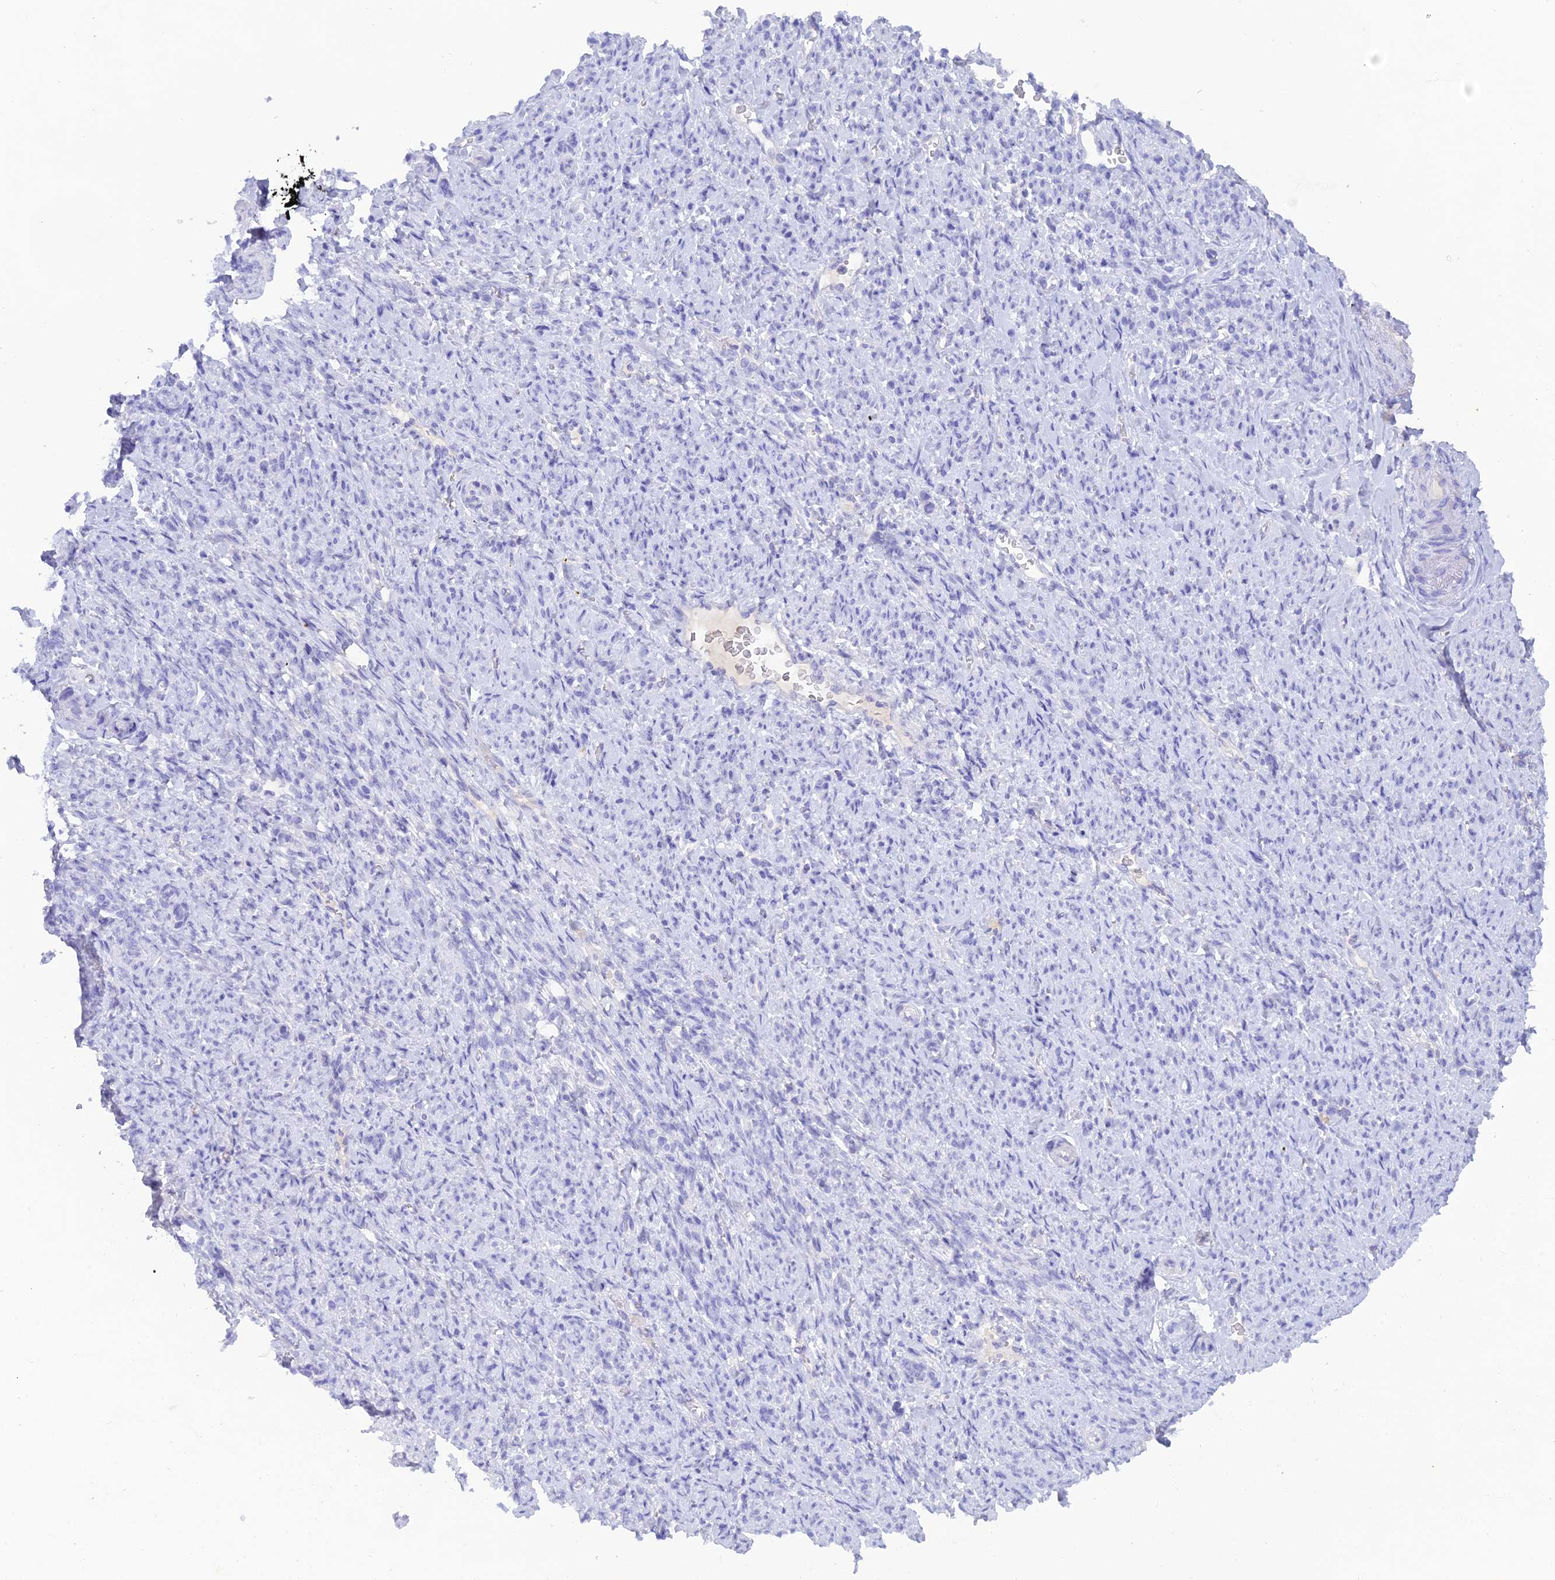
{"staining": {"intensity": "negative", "quantity": "none", "location": "none"}, "tissue": "endometrial cancer", "cell_type": "Tumor cells", "image_type": "cancer", "snomed": [{"axis": "morphology", "description": "Adenocarcinoma, NOS"}, {"axis": "topography", "description": "Endometrium"}], "caption": "Endometrial adenocarcinoma was stained to show a protein in brown. There is no significant positivity in tumor cells.", "gene": "REG1A", "patient": {"sex": "female", "age": 70}}